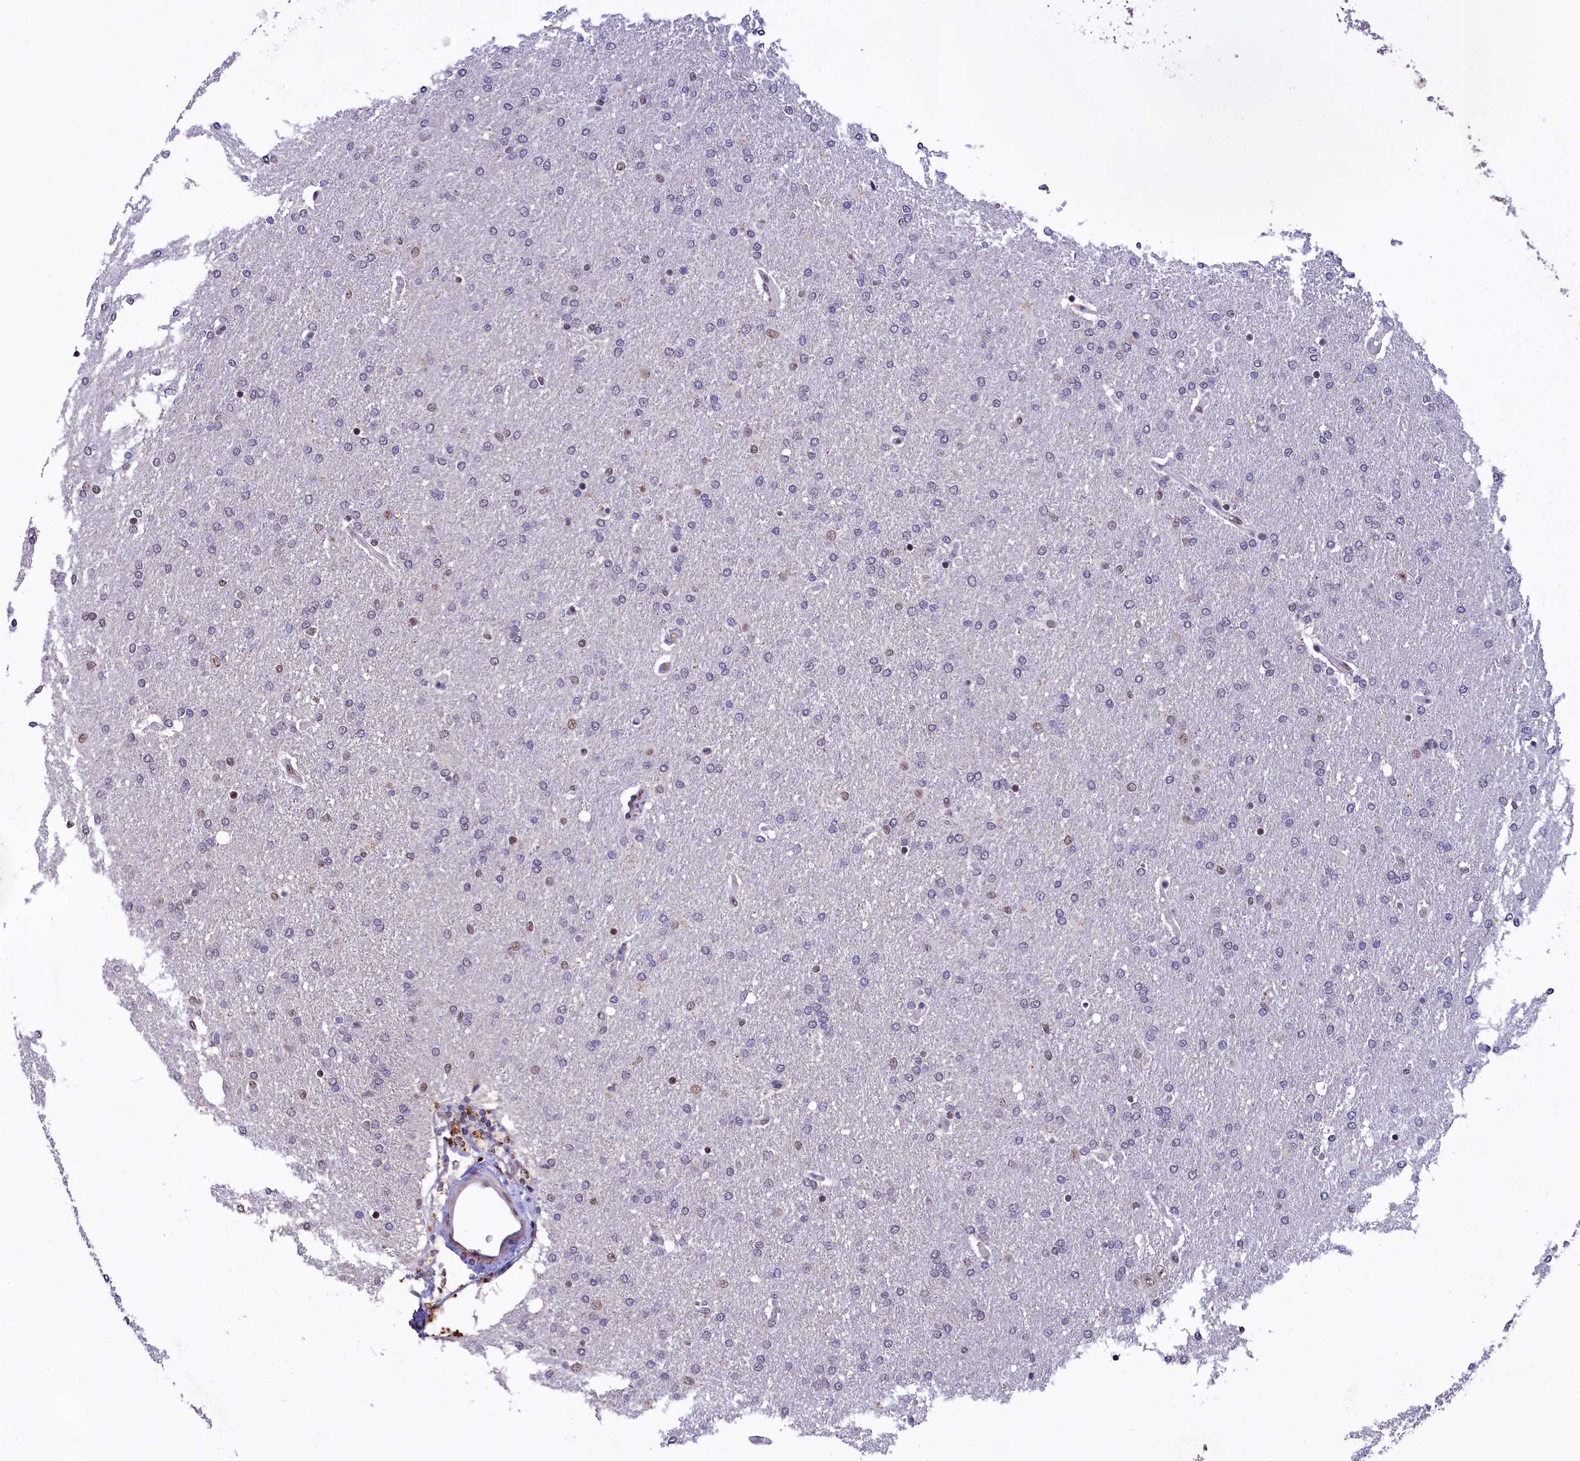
{"staining": {"intensity": "weak", "quantity": "<25%", "location": "nuclear"}, "tissue": "glioma", "cell_type": "Tumor cells", "image_type": "cancer", "snomed": [{"axis": "morphology", "description": "Glioma, malignant, High grade"}, {"axis": "topography", "description": "Brain"}], "caption": "Histopathology image shows no protein positivity in tumor cells of malignant high-grade glioma tissue.", "gene": "HECTD4", "patient": {"sex": "male", "age": 72}}